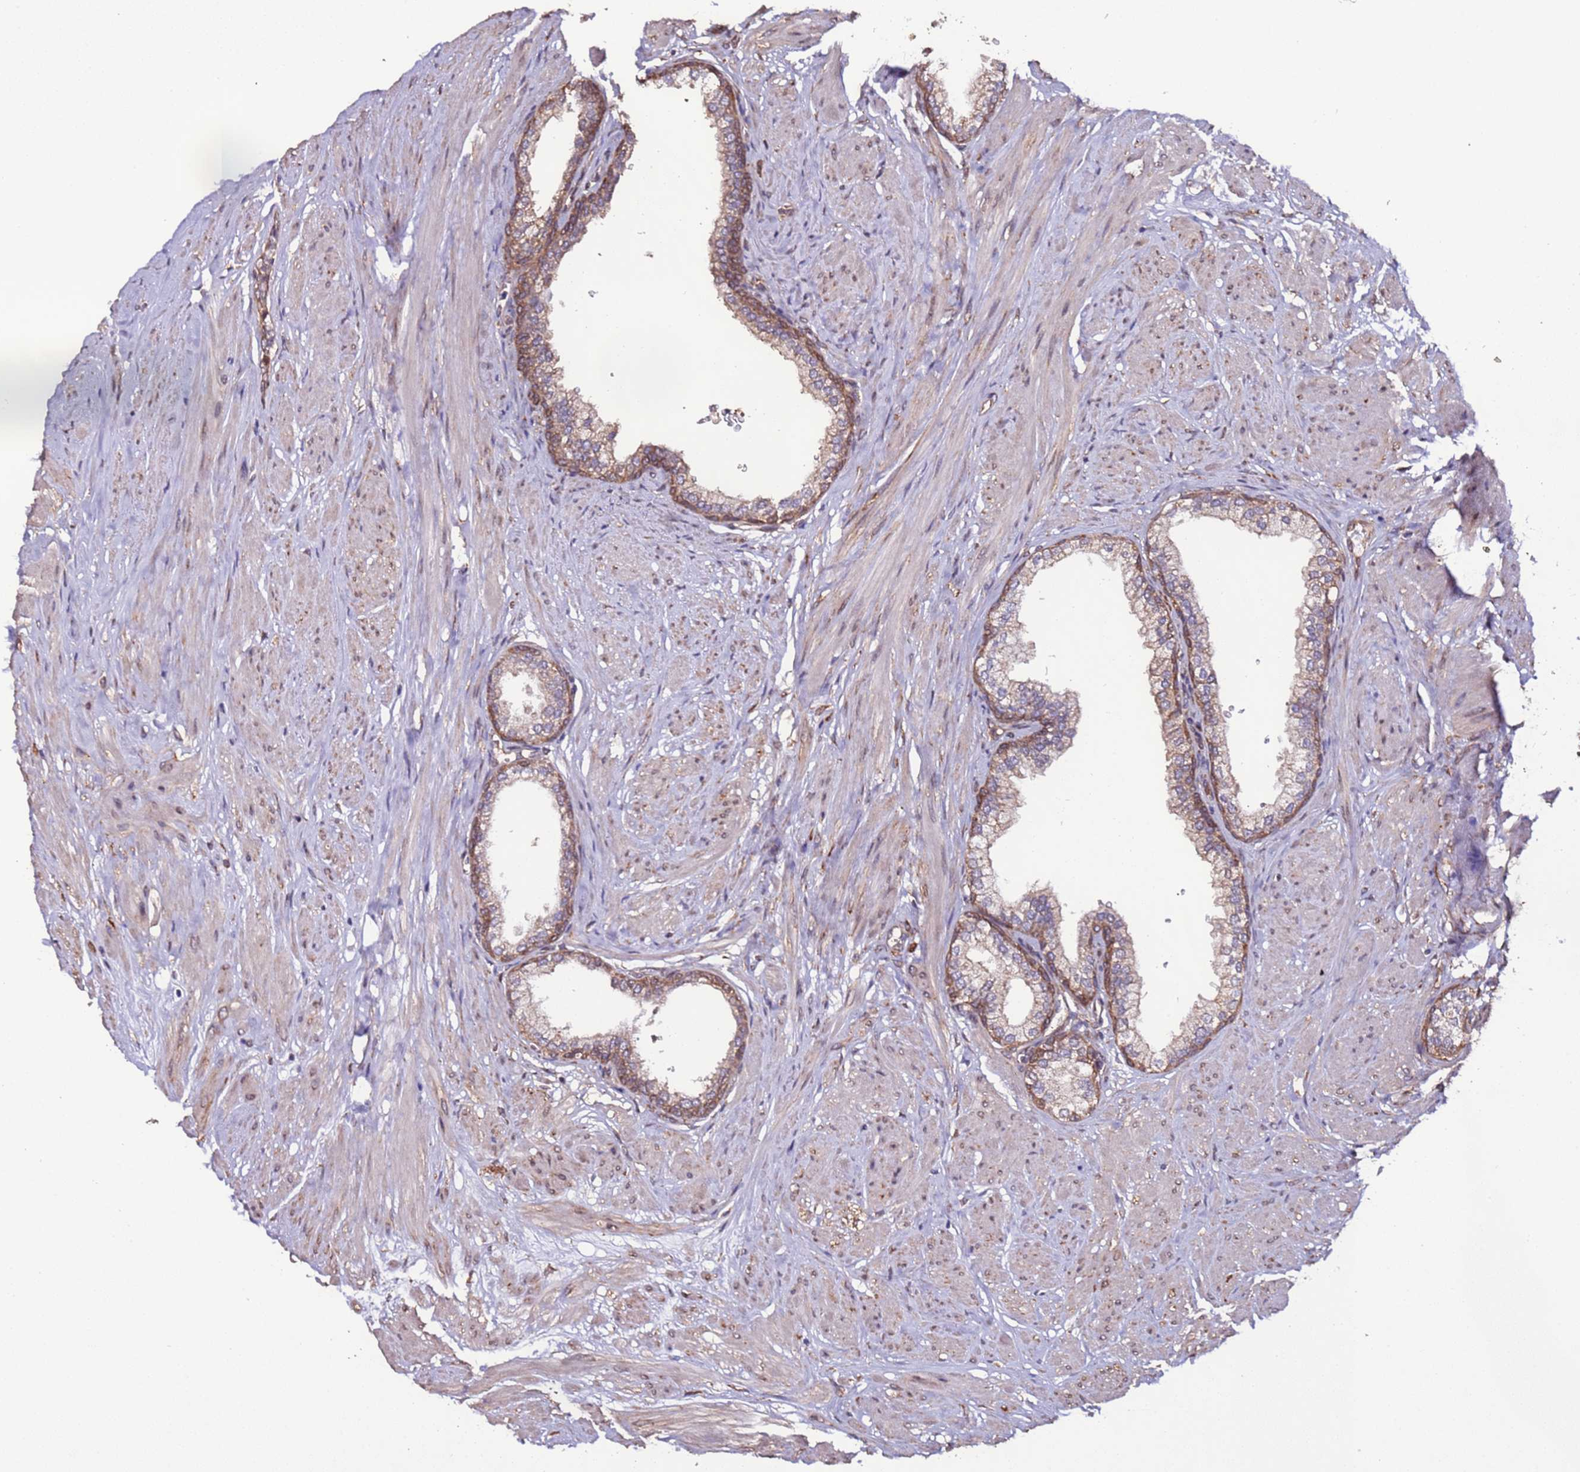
{"staining": {"intensity": "moderate", "quantity": "25%-75%", "location": "cytoplasmic/membranous"}, "tissue": "prostate", "cell_type": "Glandular cells", "image_type": "normal", "snomed": [{"axis": "morphology", "description": "Normal tissue, NOS"}, {"axis": "morphology", "description": "Urothelial carcinoma, Low grade"}, {"axis": "topography", "description": "Urinary bladder"}, {"axis": "topography", "description": "Prostate"}], "caption": "DAB immunohistochemical staining of normal prostate shows moderate cytoplasmic/membranous protein staining in about 25%-75% of glandular cells.", "gene": "SLC41A3", "patient": {"sex": "male", "age": 60}}